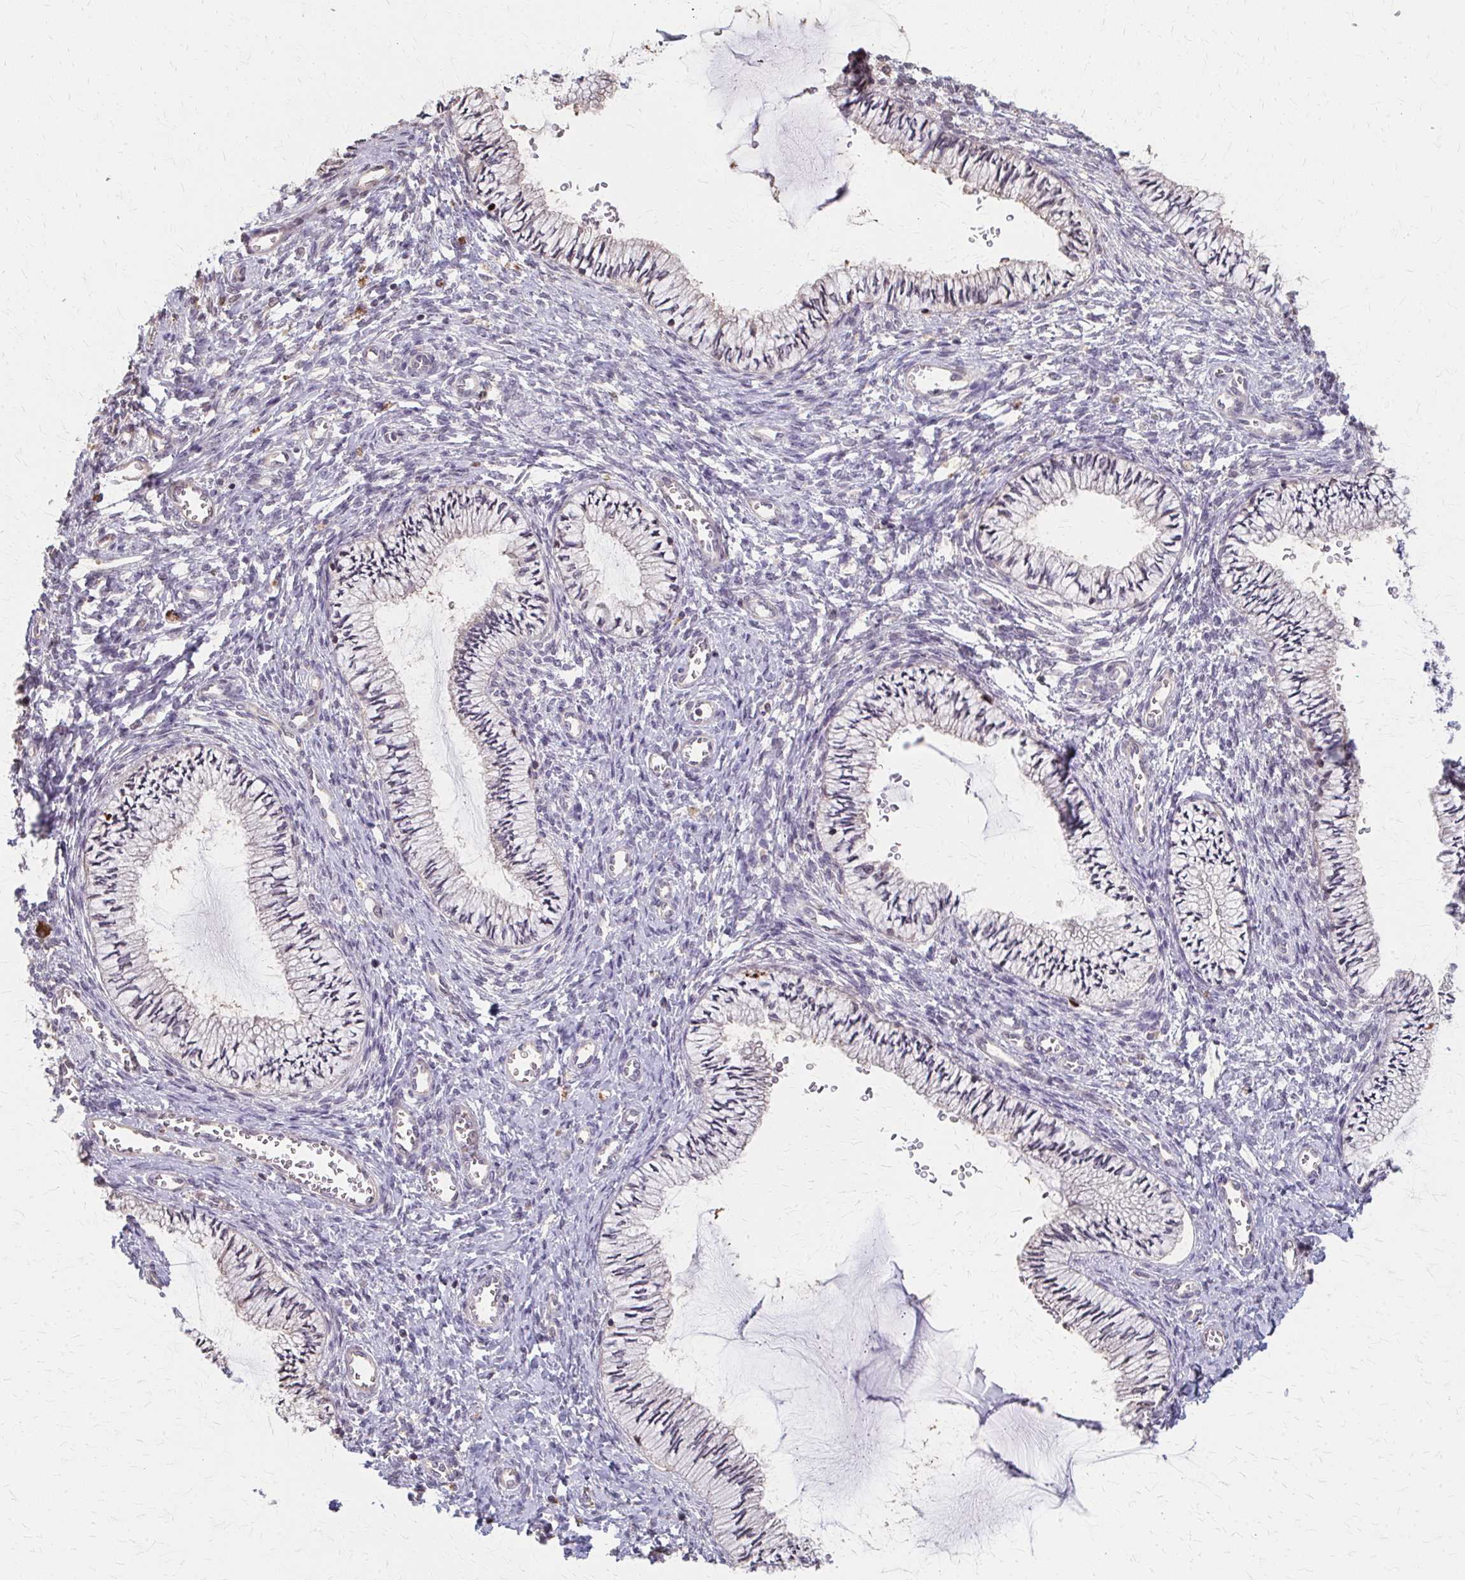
{"staining": {"intensity": "weak", "quantity": "<25%", "location": "cytoplasmic/membranous"}, "tissue": "cervix", "cell_type": "Glandular cells", "image_type": "normal", "snomed": [{"axis": "morphology", "description": "Normal tissue, NOS"}, {"axis": "topography", "description": "Cervix"}], "caption": "Immunohistochemistry (IHC) histopathology image of normal cervix: cervix stained with DAB (3,3'-diaminobenzidine) exhibits no significant protein expression in glandular cells.", "gene": "RABGAP1L", "patient": {"sex": "female", "age": 24}}